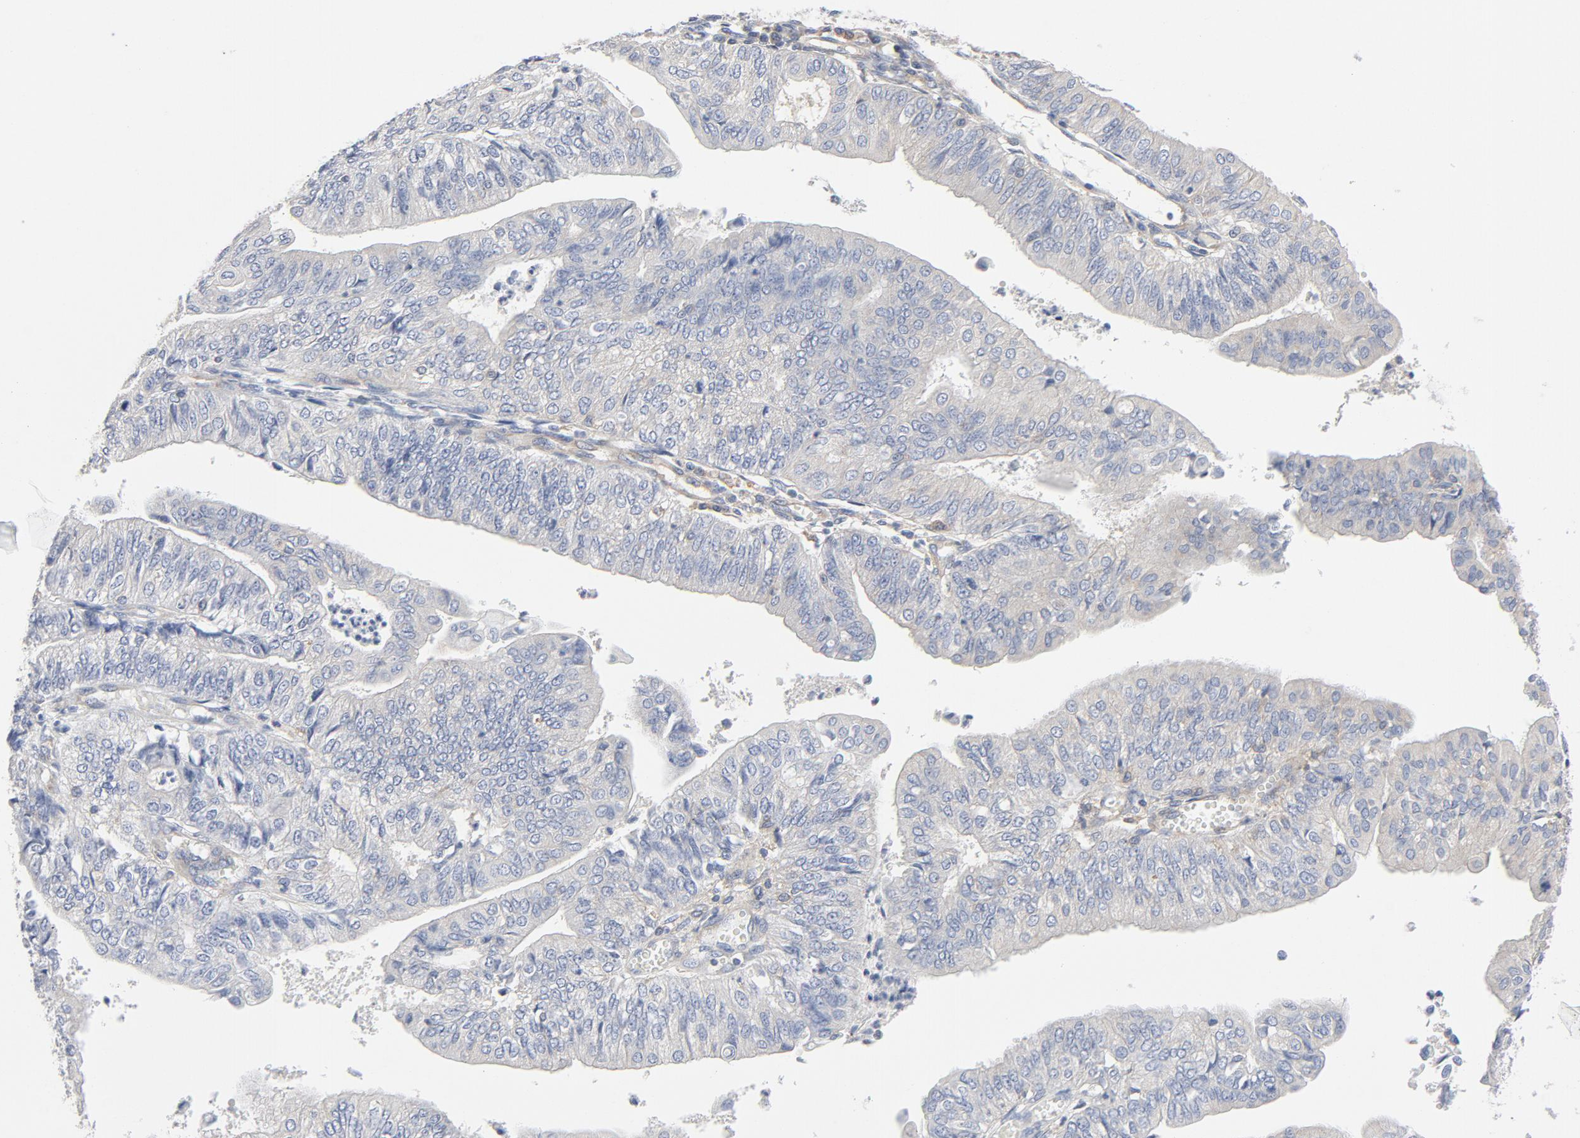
{"staining": {"intensity": "negative", "quantity": "none", "location": "none"}, "tissue": "endometrial cancer", "cell_type": "Tumor cells", "image_type": "cancer", "snomed": [{"axis": "morphology", "description": "Adenocarcinoma, NOS"}, {"axis": "topography", "description": "Endometrium"}], "caption": "Tumor cells are negative for protein expression in human endometrial cancer. (DAB (3,3'-diaminobenzidine) immunohistochemistry with hematoxylin counter stain).", "gene": "RABEP1", "patient": {"sex": "female", "age": 59}}